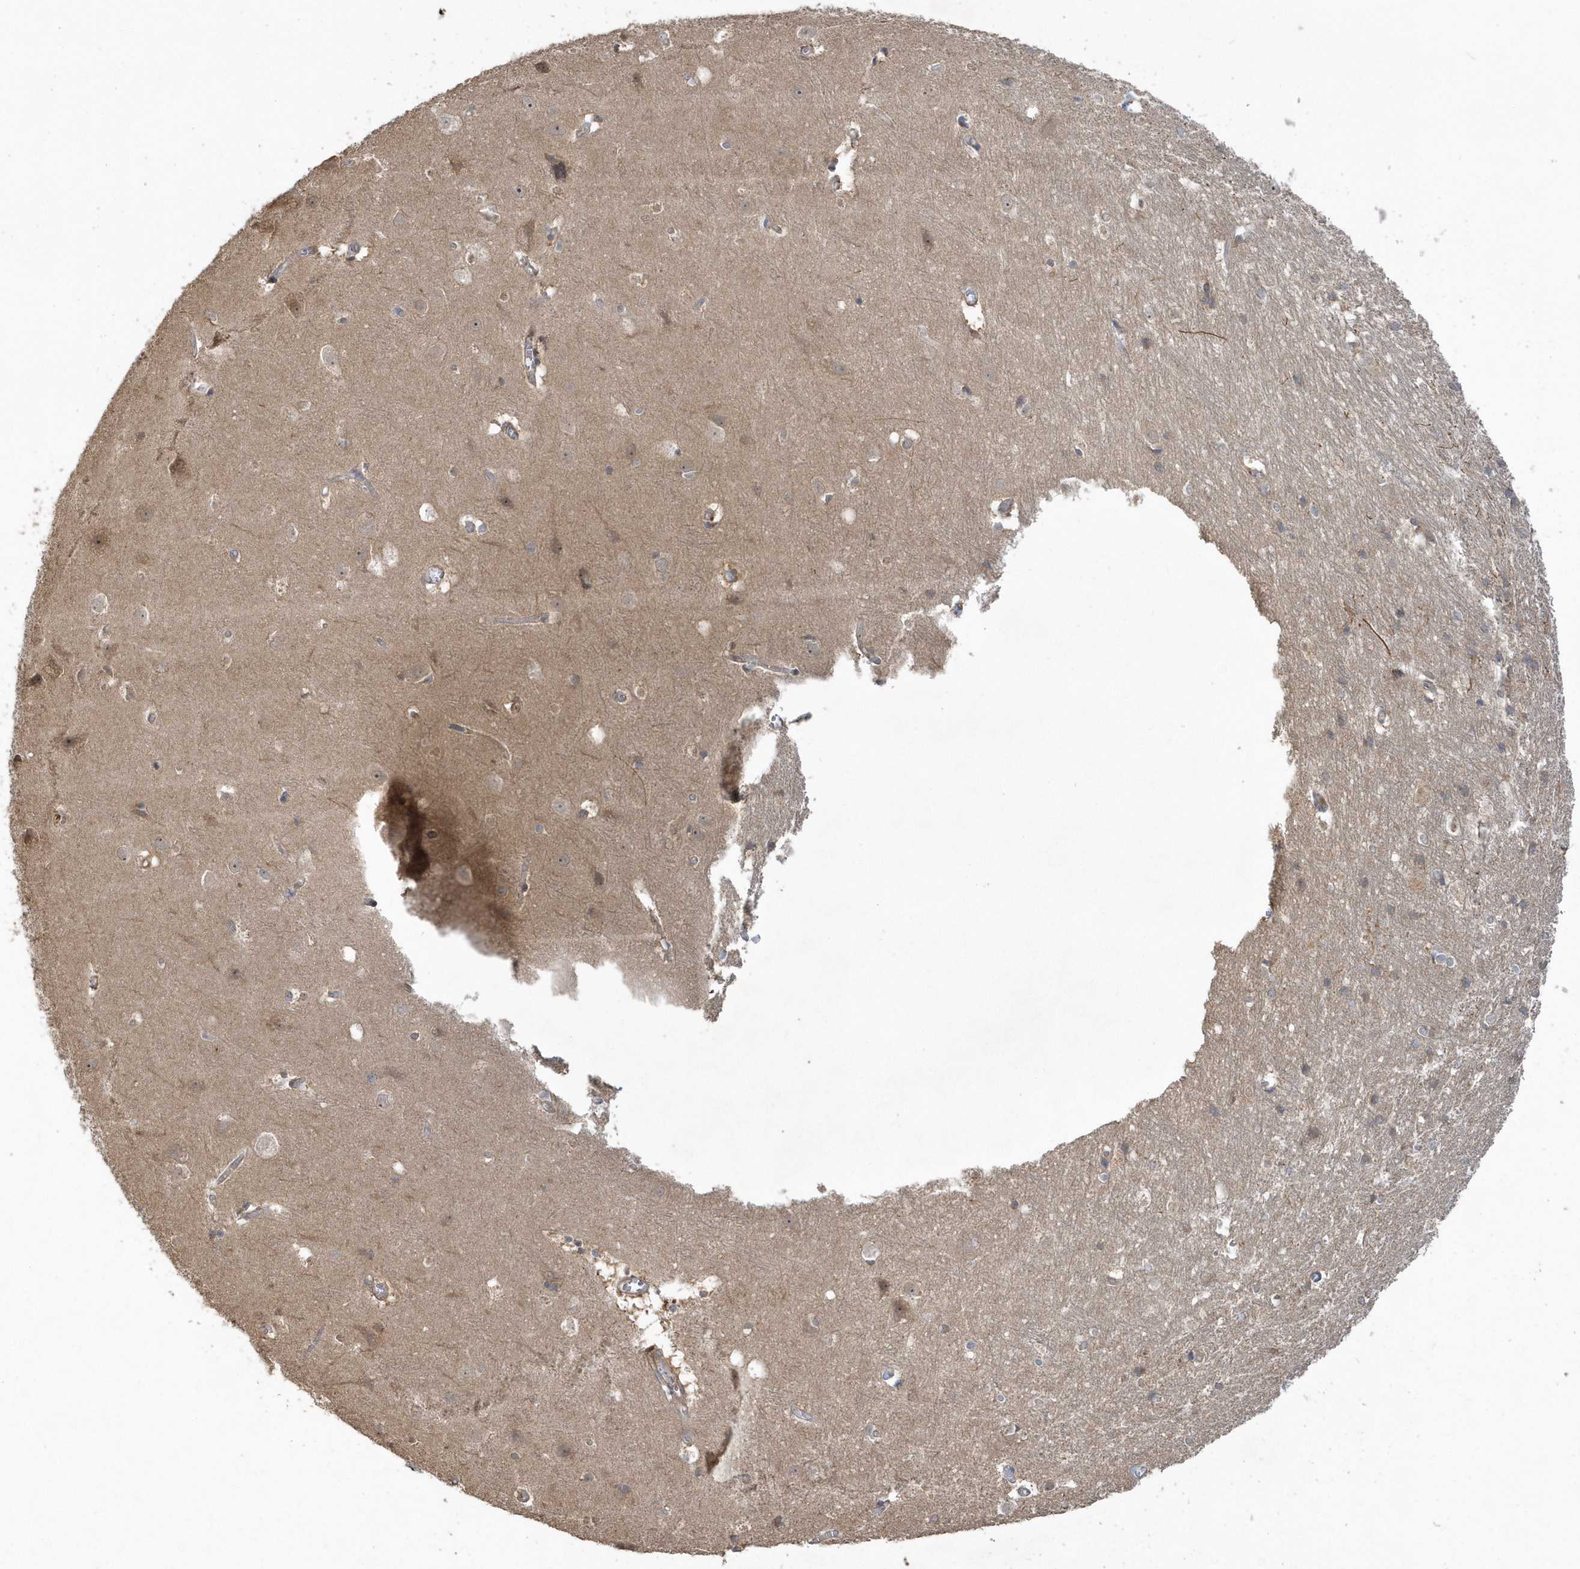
{"staining": {"intensity": "negative", "quantity": "none", "location": "none"}, "tissue": "cerebral cortex", "cell_type": "Endothelial cells", "image_type": "normal", "snomed": [{"axis": "morphology", "description": "Normal tissue, NOS"}, {"axis": "topography", "description": "Cerebral cortex"}], "caption": "Endothelial cells are negative for protein expression in unremarkable human cerebral cortex. (DAB IHC, high magnification).", "gene": "THG1L", "patient": {"sex": "male", "age": 54}}